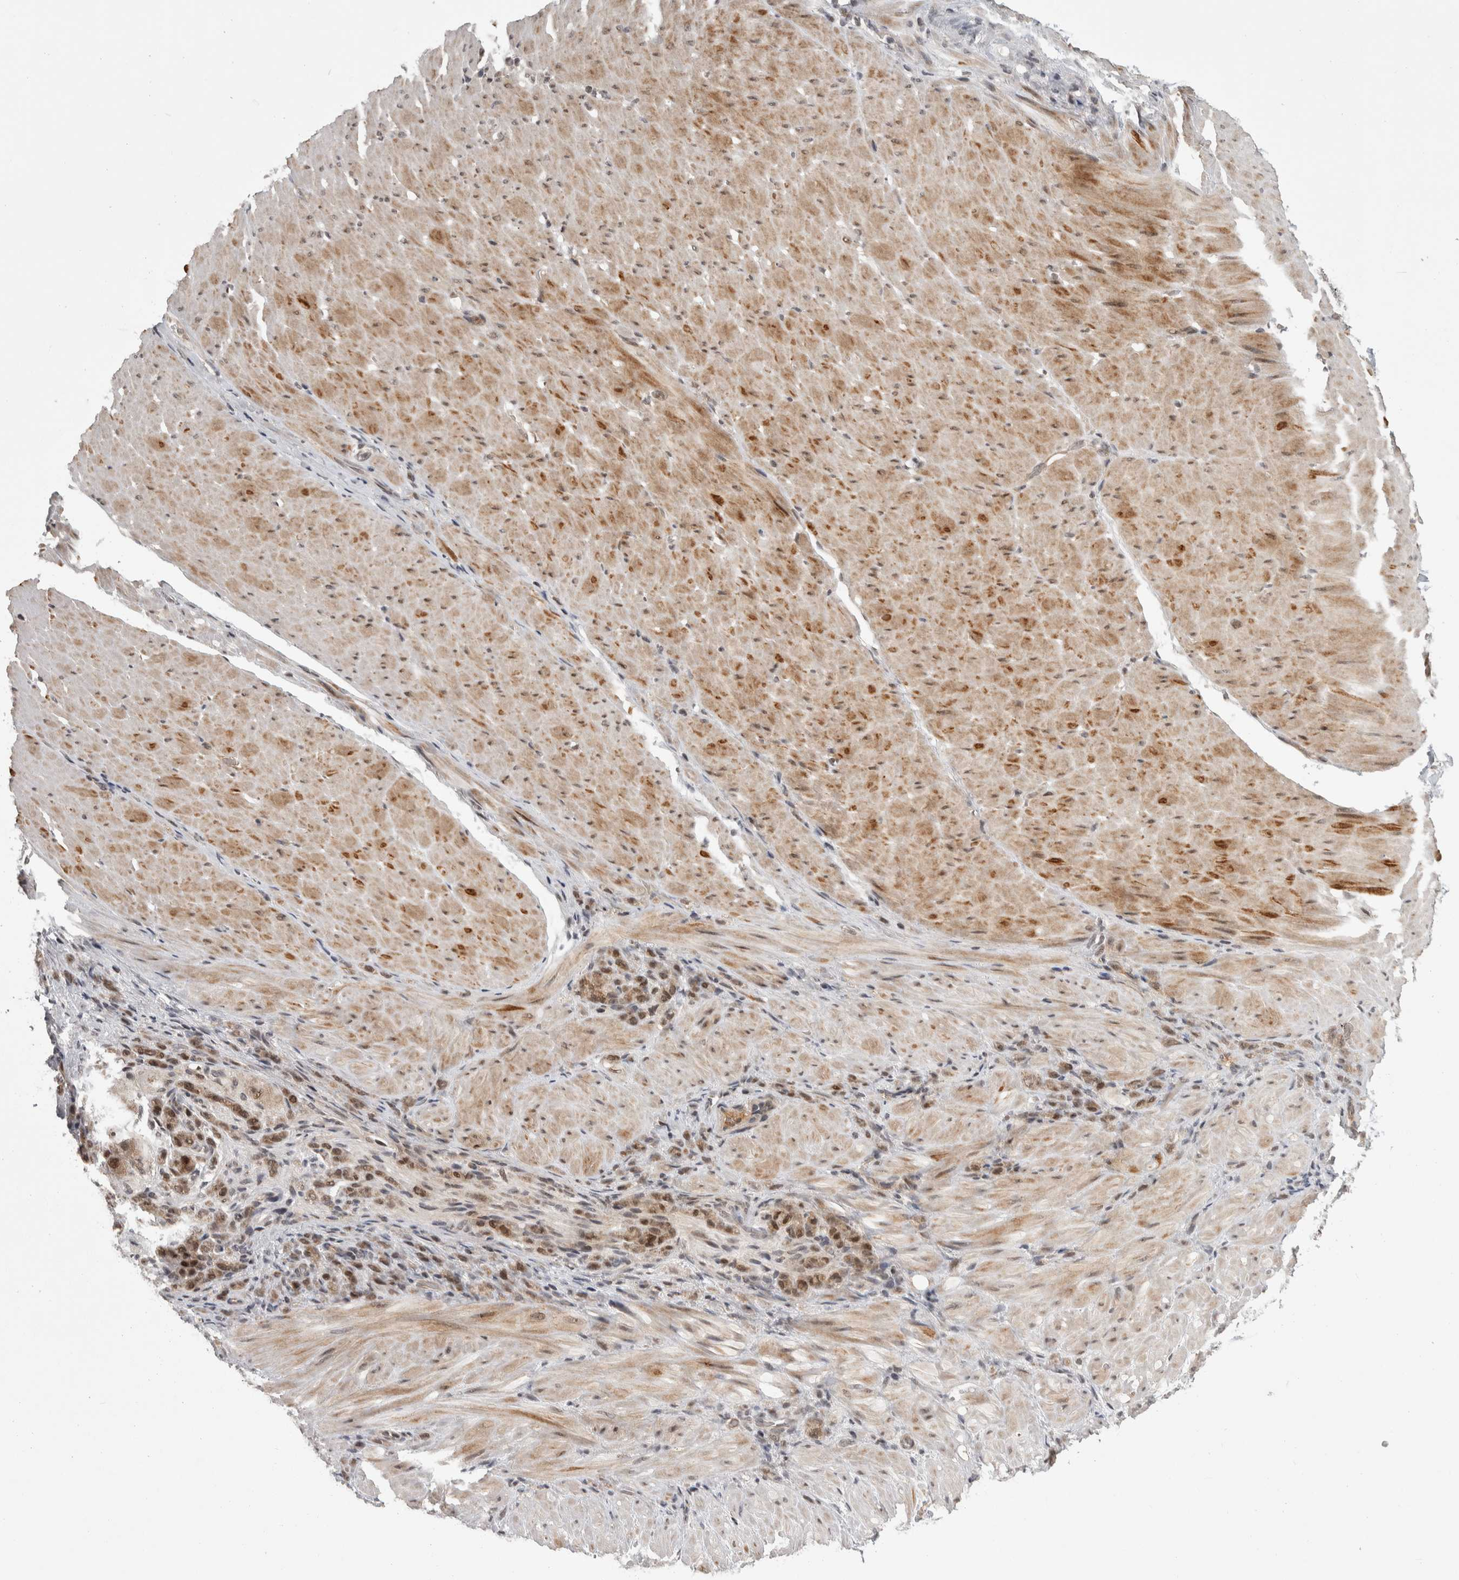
{"staining": {"intensity": "moderate", "quantity": ">75%", "location": "nuclear"}, "tissue": "stomach cancer", "cell_type": "Tumor cells", "image_type": "cancer", "snomed": [{"axis": "morphology", "description": "Normal tissue, NOS"}, {"axis": "morphology", "description": "Adenocarcinoma, NOS"}, {"axis": "topography", "description": "Stomach"}], "caption": "Protein expression analysis of human stomach adenocarcinoma reveals moderate nuclear staining in approximately >75% of tumor cells.", "gene": "ZNF592", "patient": {"sex": "male", "age": 82}}